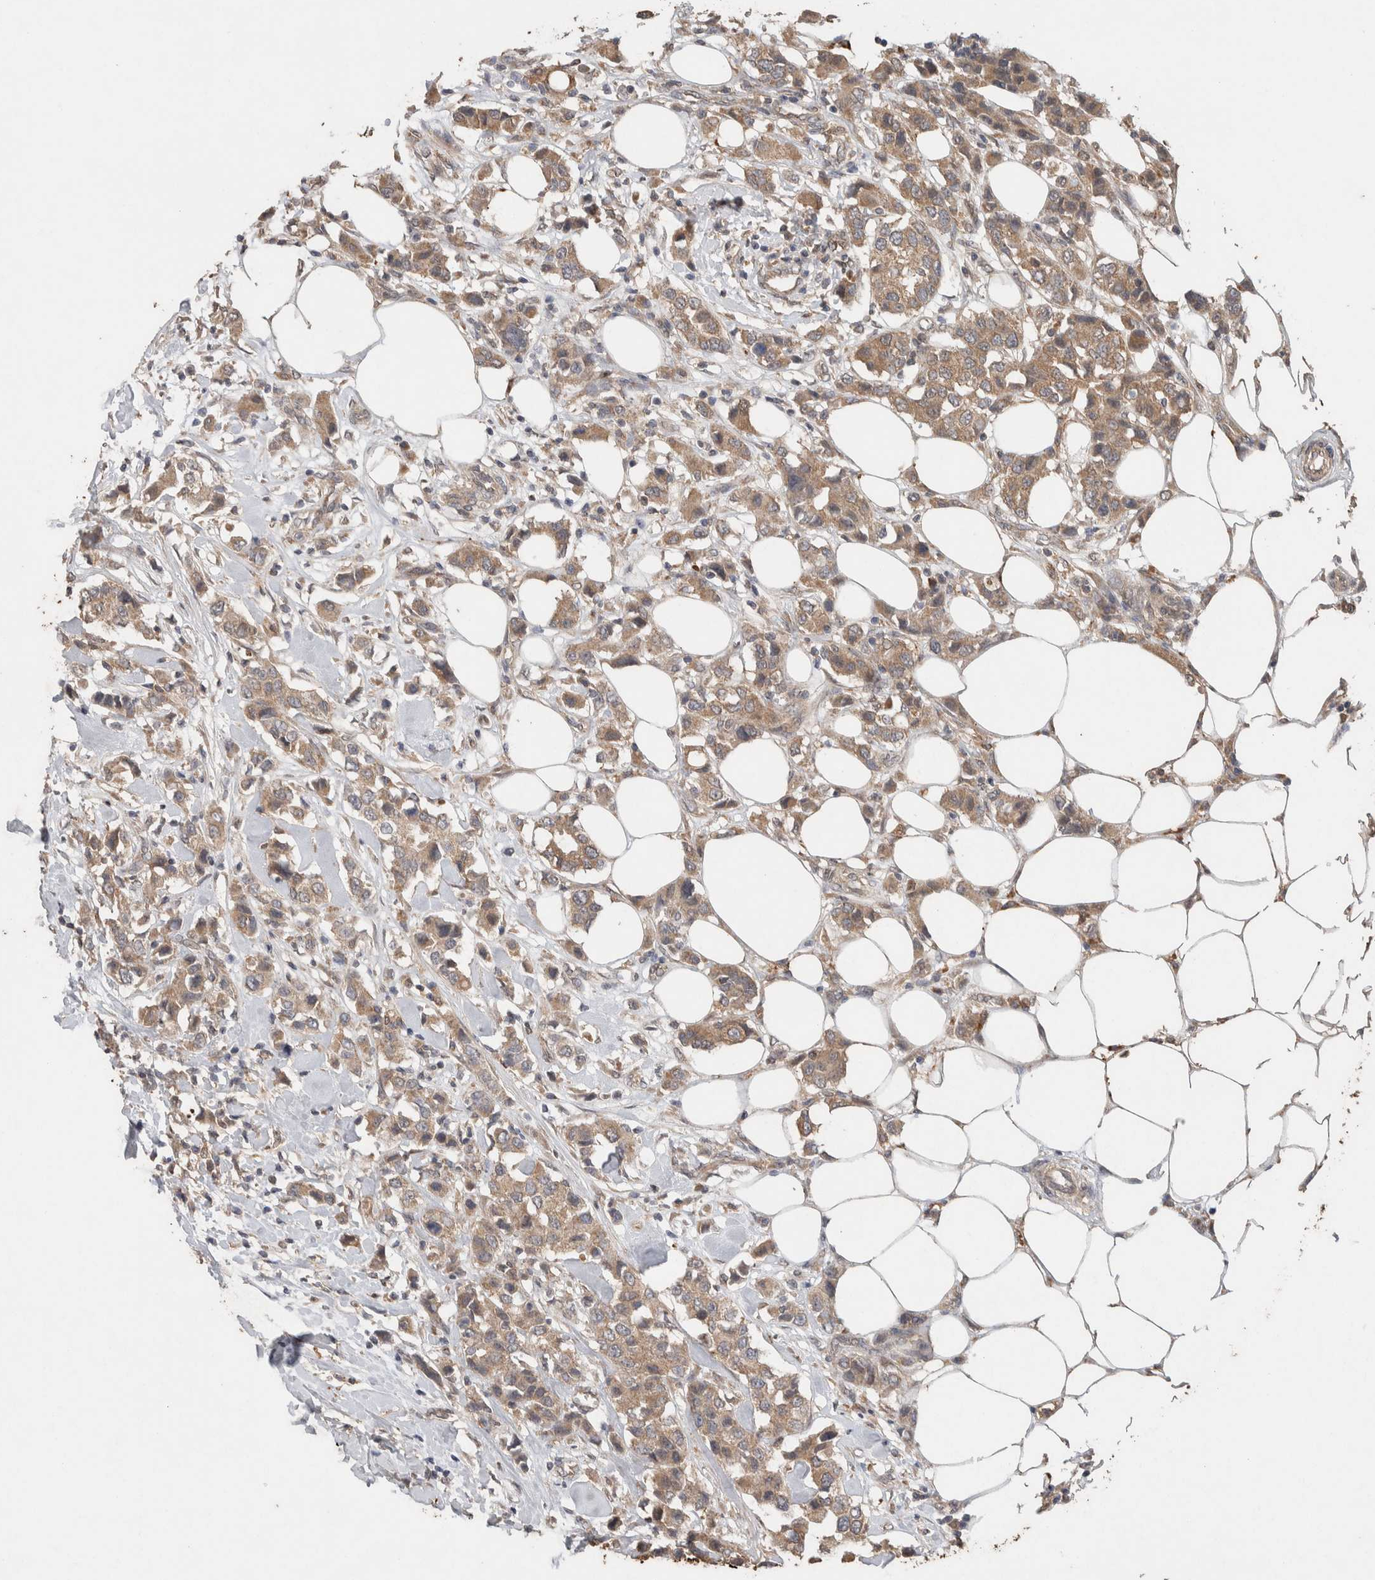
{"staining": {"intensity": "weak", "quantity": ">75%", "location": "cytoplasmic/membranous"}, "tissue": "breast cancer", "cell_type": "Tumor cells", "image_type": "cancer", "snomed": [{"axis": "morphology", "description": "Normal tissue, NOS"}, {"axis": "morphology", "description": "Duct carcinoma"}, {"axis": "topography", "description": "Breast"}], "caption": "Immunohistochemistry (IHC) photomicrograph of human breast cancer stained for a protein (brown), which demonstrates low levels of weak cytoplasmic/membranous positivity in about >75% of tumor cells.", "gene": "KCNJ5", "patient": {"sex": "female", "age": 50}}